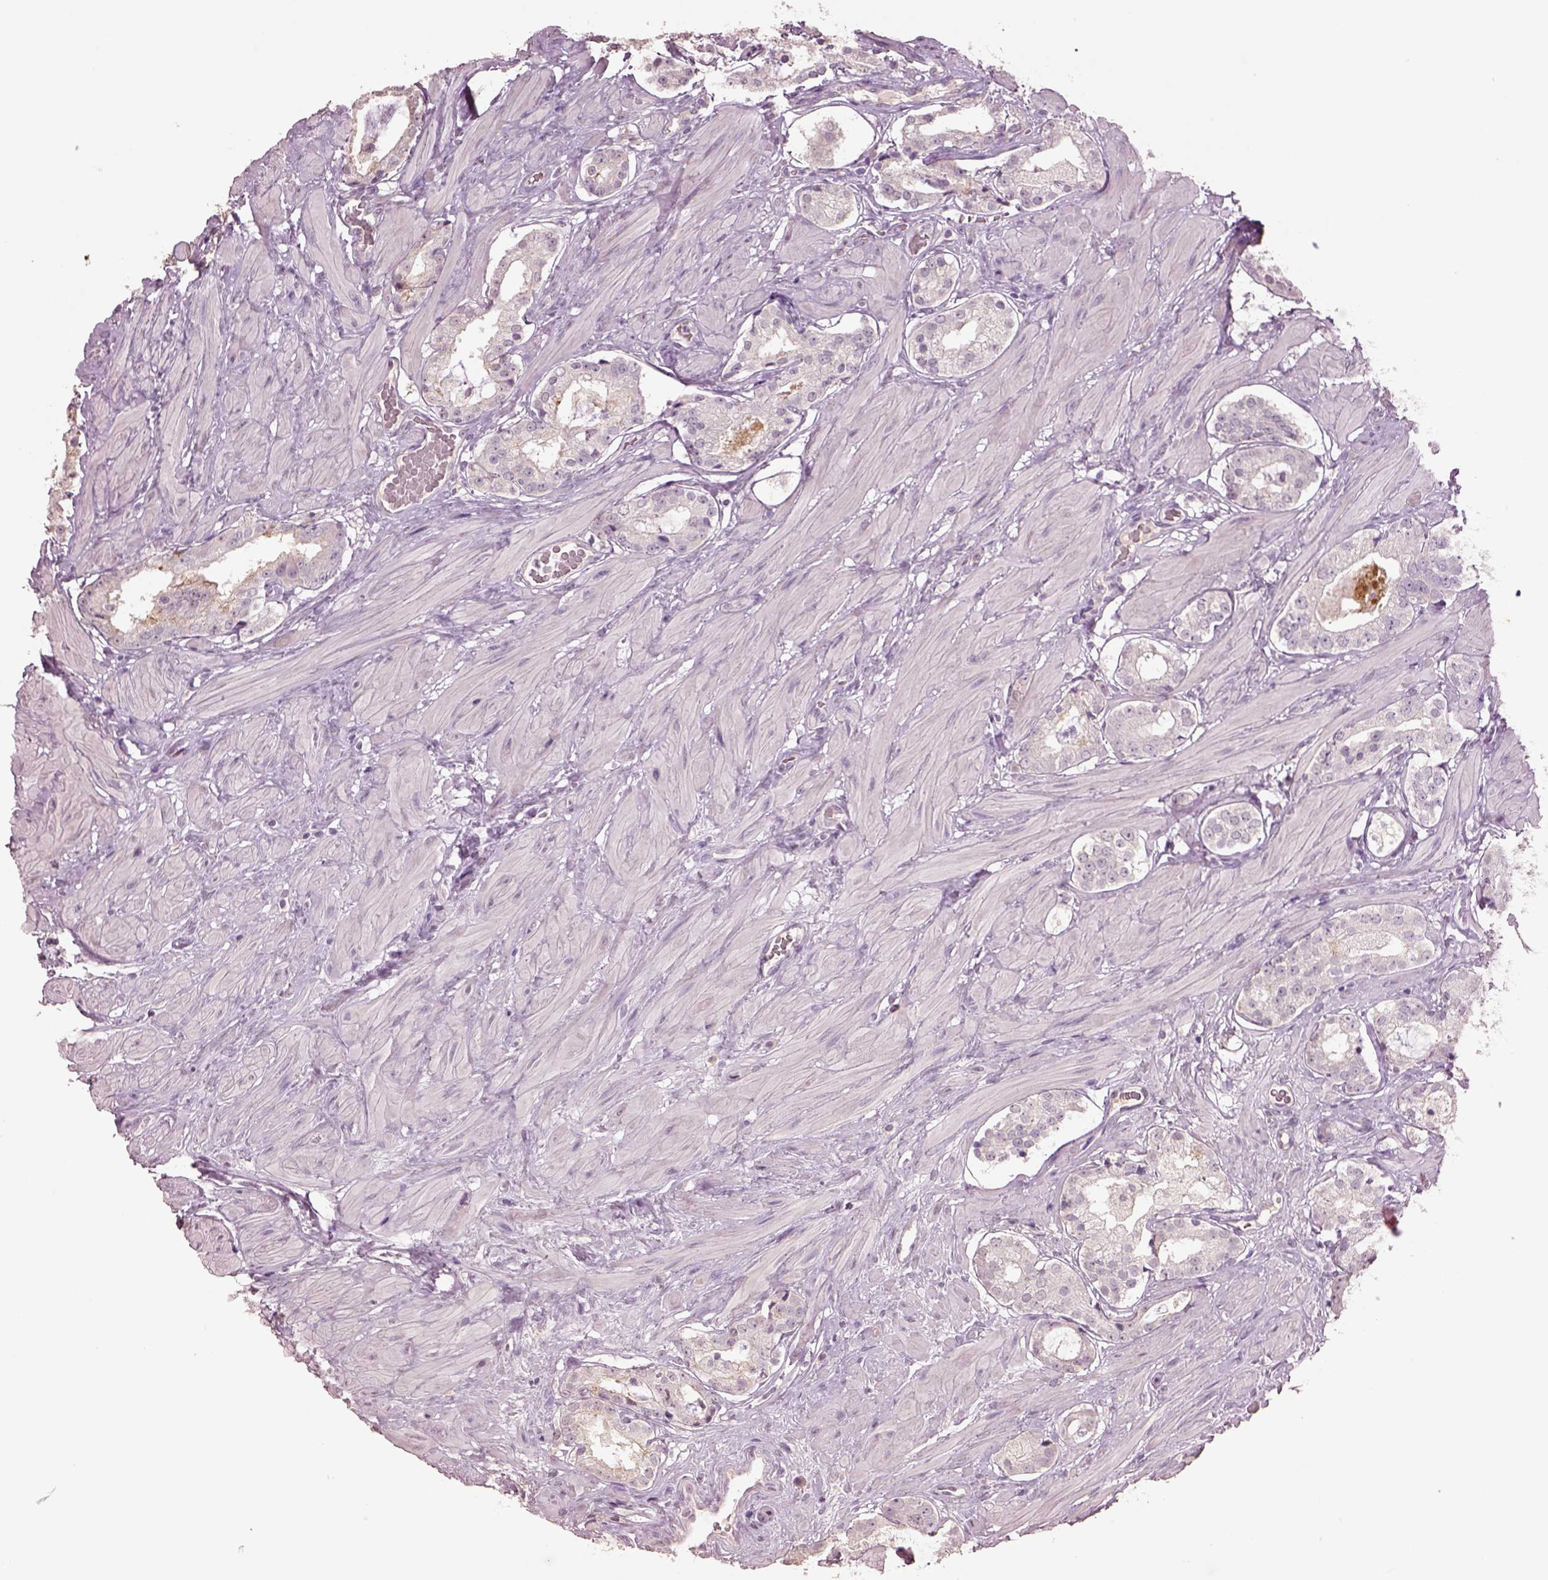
{"staining": {"intensity": "negative", "quantity": "none", "location": "none"}, "tissue": "prostate cancer", "cell_type": "Tumor cells", "image_type": "cancer", "snomed": [{"axis": "morphology", "description": "Adenocarcinoma, Low grade"}, {"axis": "topography", "description": "Prostate"}], "caption": "Human prostate adenocarcinoma (low-grade) stained for a protein using immunohistochemistry shows no positivity in tumor cells.", "gene": "KCNIP3", "patient": {"sex": "male", "age": 60}}